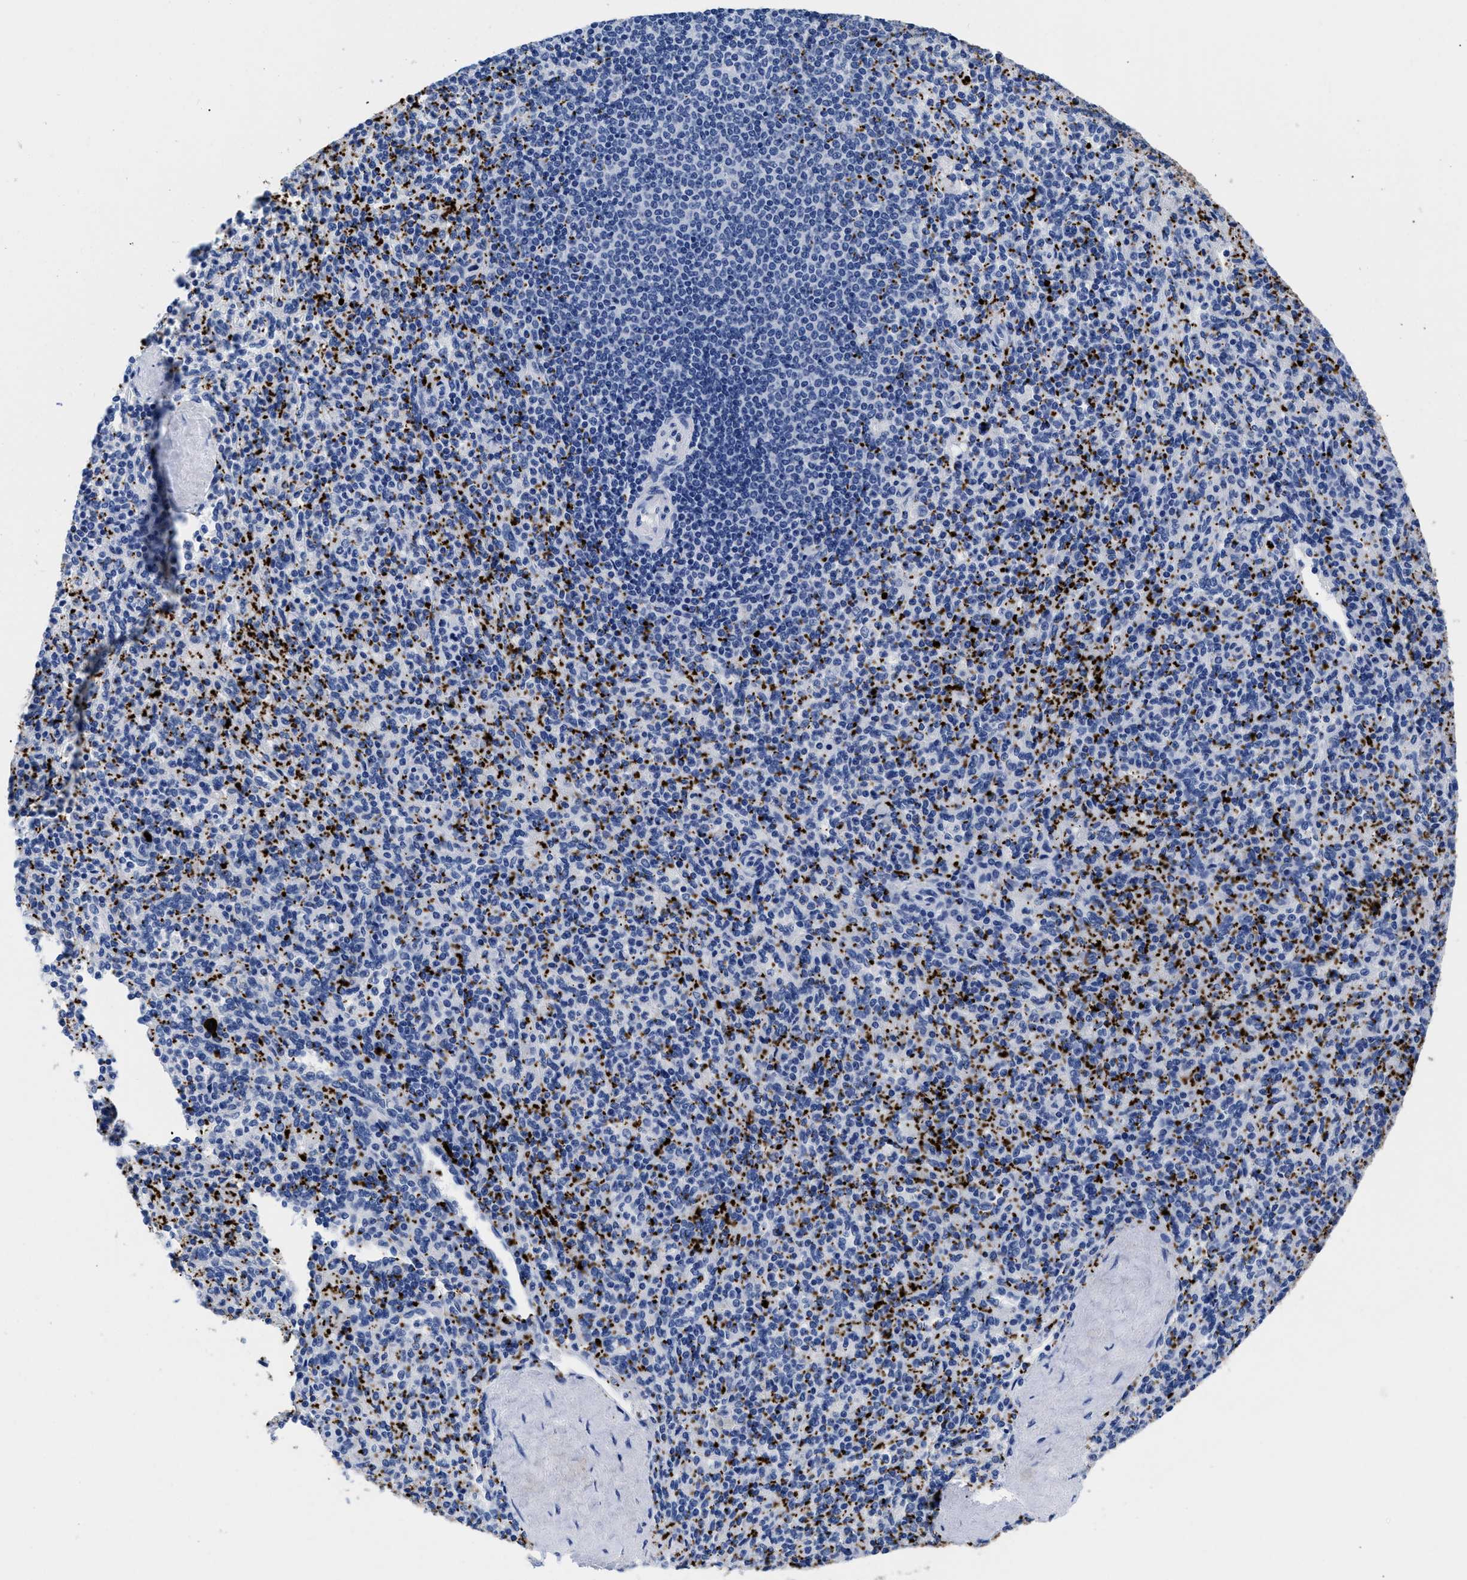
{"staining": {"intensity": "strong", "quantity": "25%-75%", "location": "cytoplasmic/membranous"}, "tissue": "spleen", "cell_type": "Cells in red pulp", "image_type": "normal", "snomed": [{"axis": "morphology", "description": "Normal tissue, NOS"}, {"axis": "topography", "description": "Spleen"}], "caption": "Normal spleen reveals strong cytoplasmic/membranous positivity in about 25%-75% of cells in red pulp The staining is performed using DAB (3,3'-diaminobenzidine) brown chromogen to label protein expression. The nuclei are counter-stained blue using hematoxylin..", "gene": "TREML1", "patient": {"sex": "male", "age": 36}}